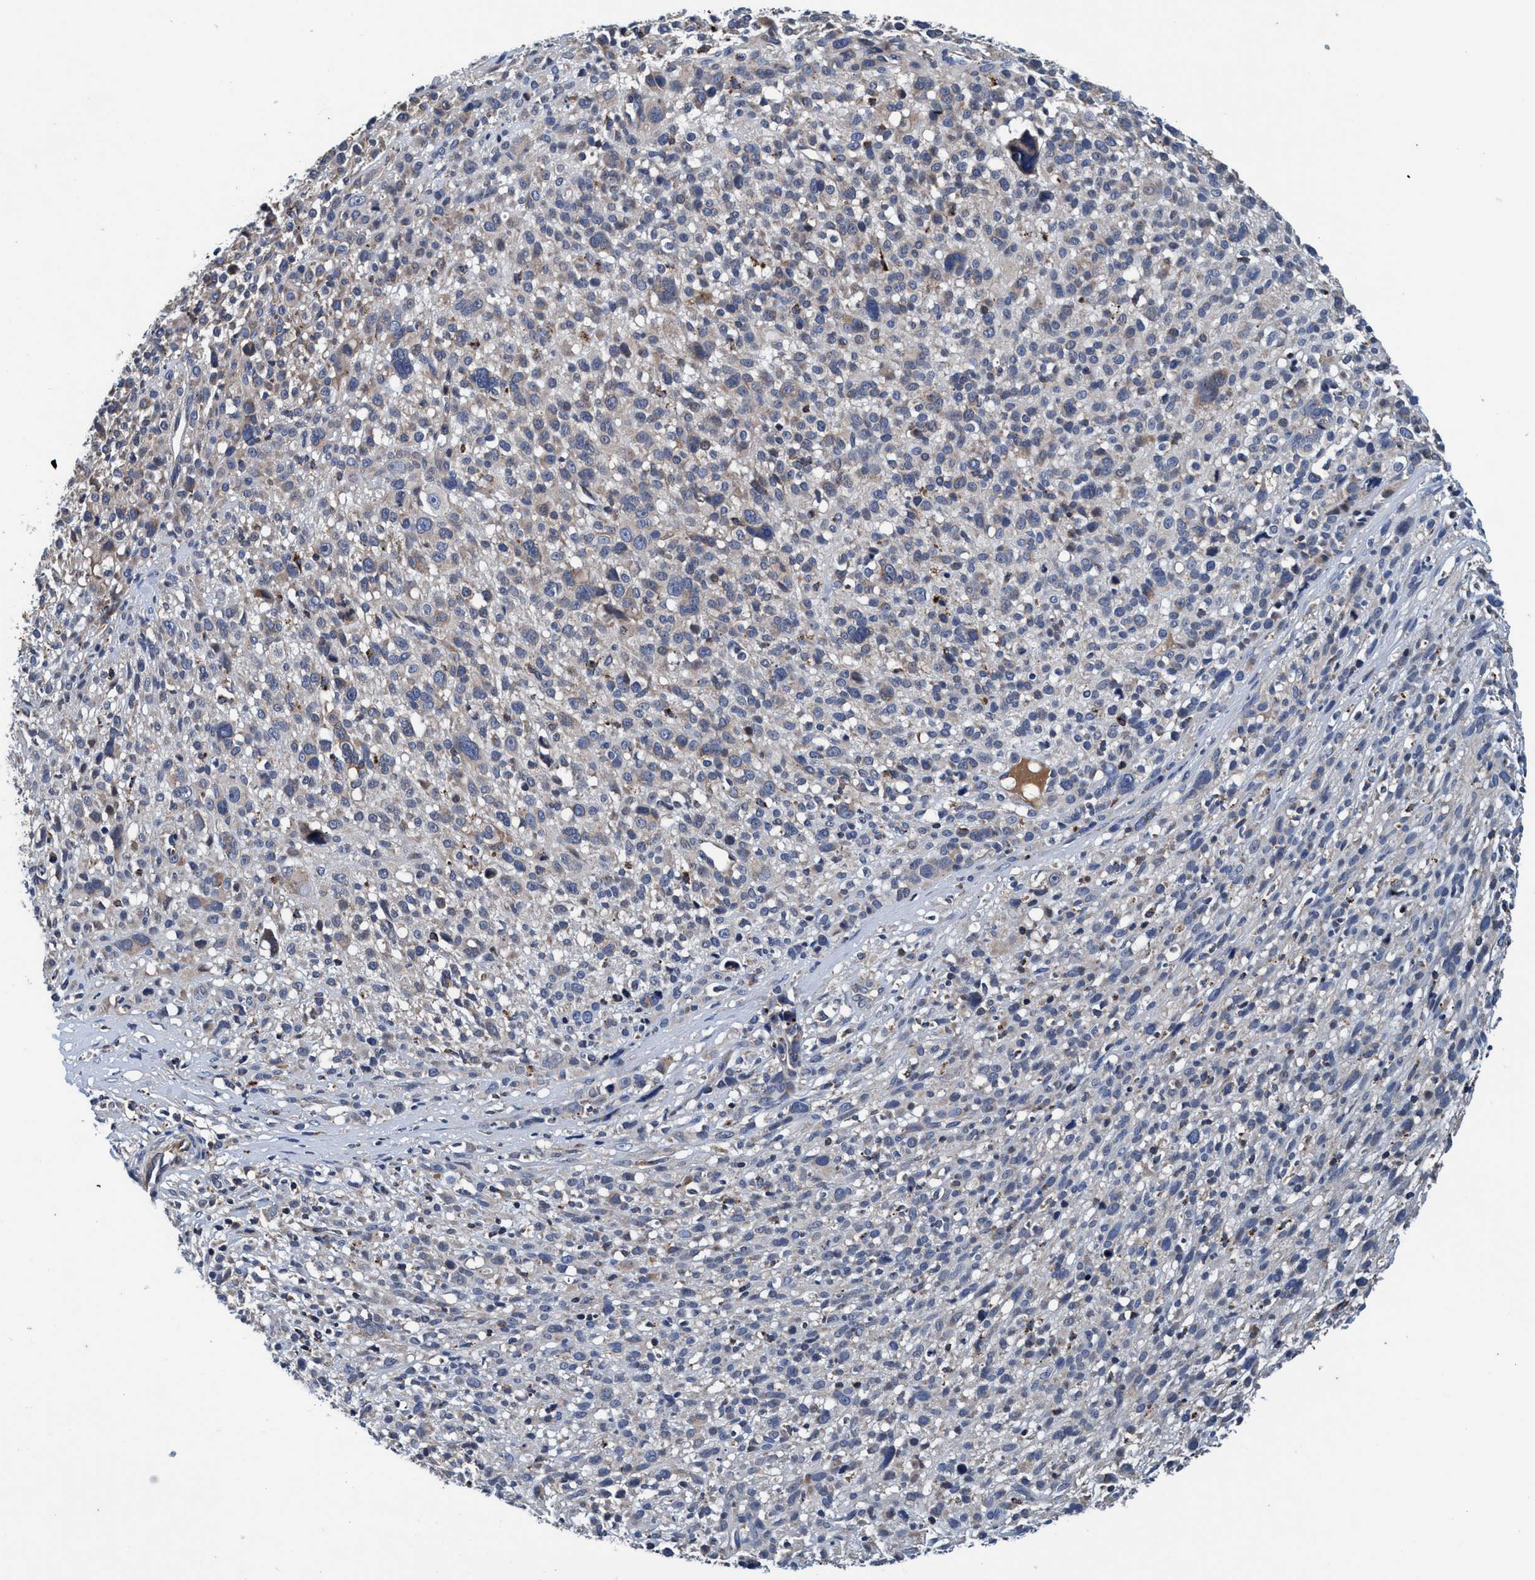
{"staining": {"intensity": "negative", "quantity": "none", "location": "none"}, "tissue": "melanoma", "cell_type": "Tumor cells", "image_type": "cancer", "snomed": [{"axis": "morphology", "description": "Malignant melanoma, NOS"}, {"axis": "topography", "description": "Skin"}], "caption": "Photomicrograph shows no protein staining in tumor cells of melanoma tissue.", "gene": "ENDOG", "patient": {"sex": "female", "age": 55}}